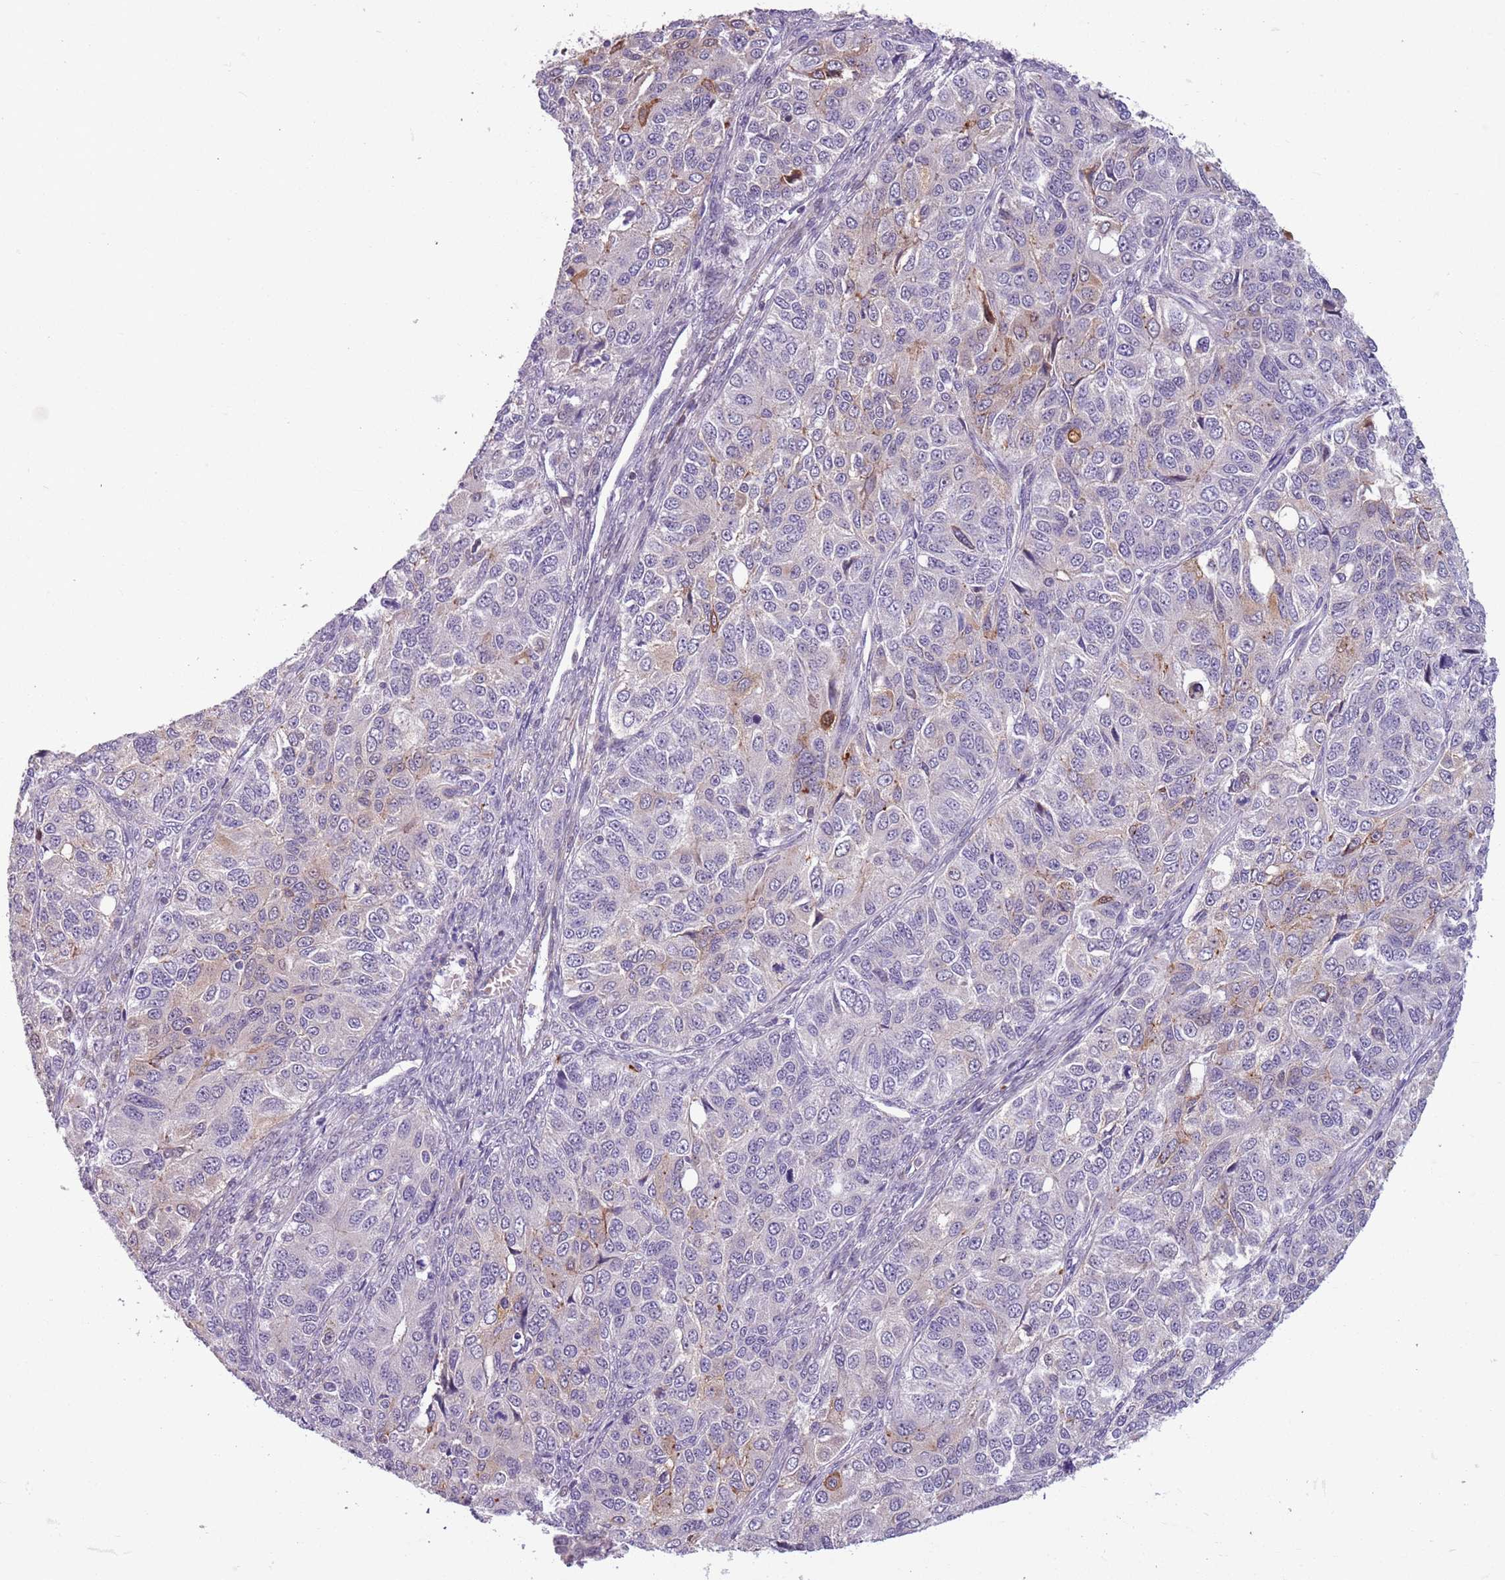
{"staining": {"intensity": "moderate", "quantity": "<25%", "location": "cytoplasmic/membranous,nuclear"}, "tissue": "ovarian cancer", "cell_type": "Tumor cells", "image_type": "cancer", "snomed": [{"axis": "morphology", "description": "Carcinoma, endometroid"}, {"axis": "topography", "description": "Ovary"}], "caption": "This photomicrograph exhibits immunohistochemistry staining of endometroid carcinoma (ovarian), with low moderate cytoplasmic/membranous and nuclear staining in approximately <25% of tumor cells.", "gene": "JAML", "patient": {"sex": "female", "age": 51}}